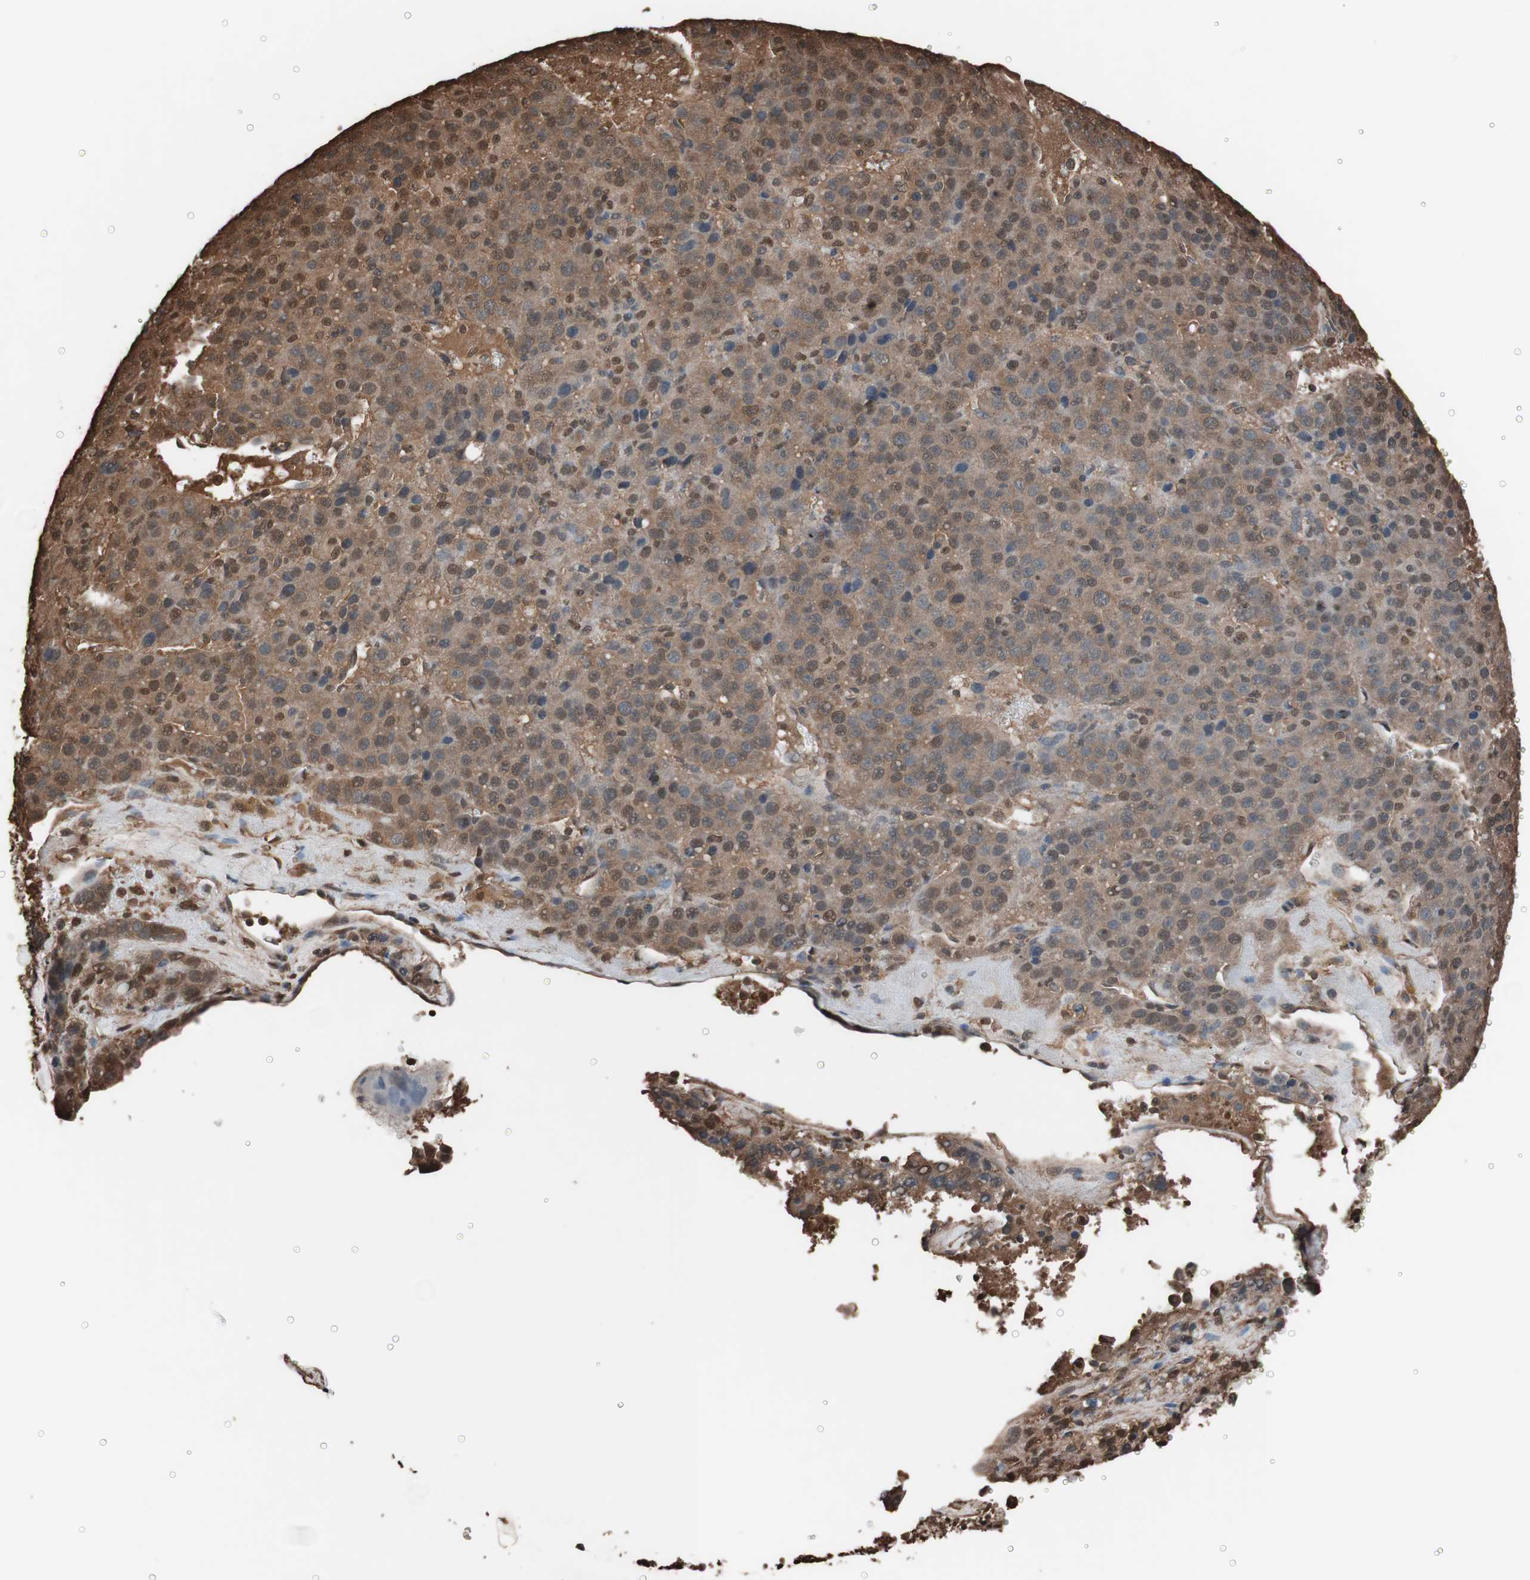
{"staining": {"intensity": "moderate", "quantity": ">75%", "location": "cytoplasmic/membranous,nuclear"}, "tissue": "liver cancer", "cell_type": "Tumor cells", "image_type": "cancer", "snomed": [{"axis": "morphology", "description": "Carcinoma, Hepatocellular, NOS"}, {"axis": "topography", "description": "Liver"}], "caption": "Human liver hepatocellular carcinoma stained with a brown dye displays moderate cytoplasmic/membranous and nuclear positive positivity in about >75% of tumor cells.", "gene": "CALM2", "patient": {"sex": "female", "age": 53}}